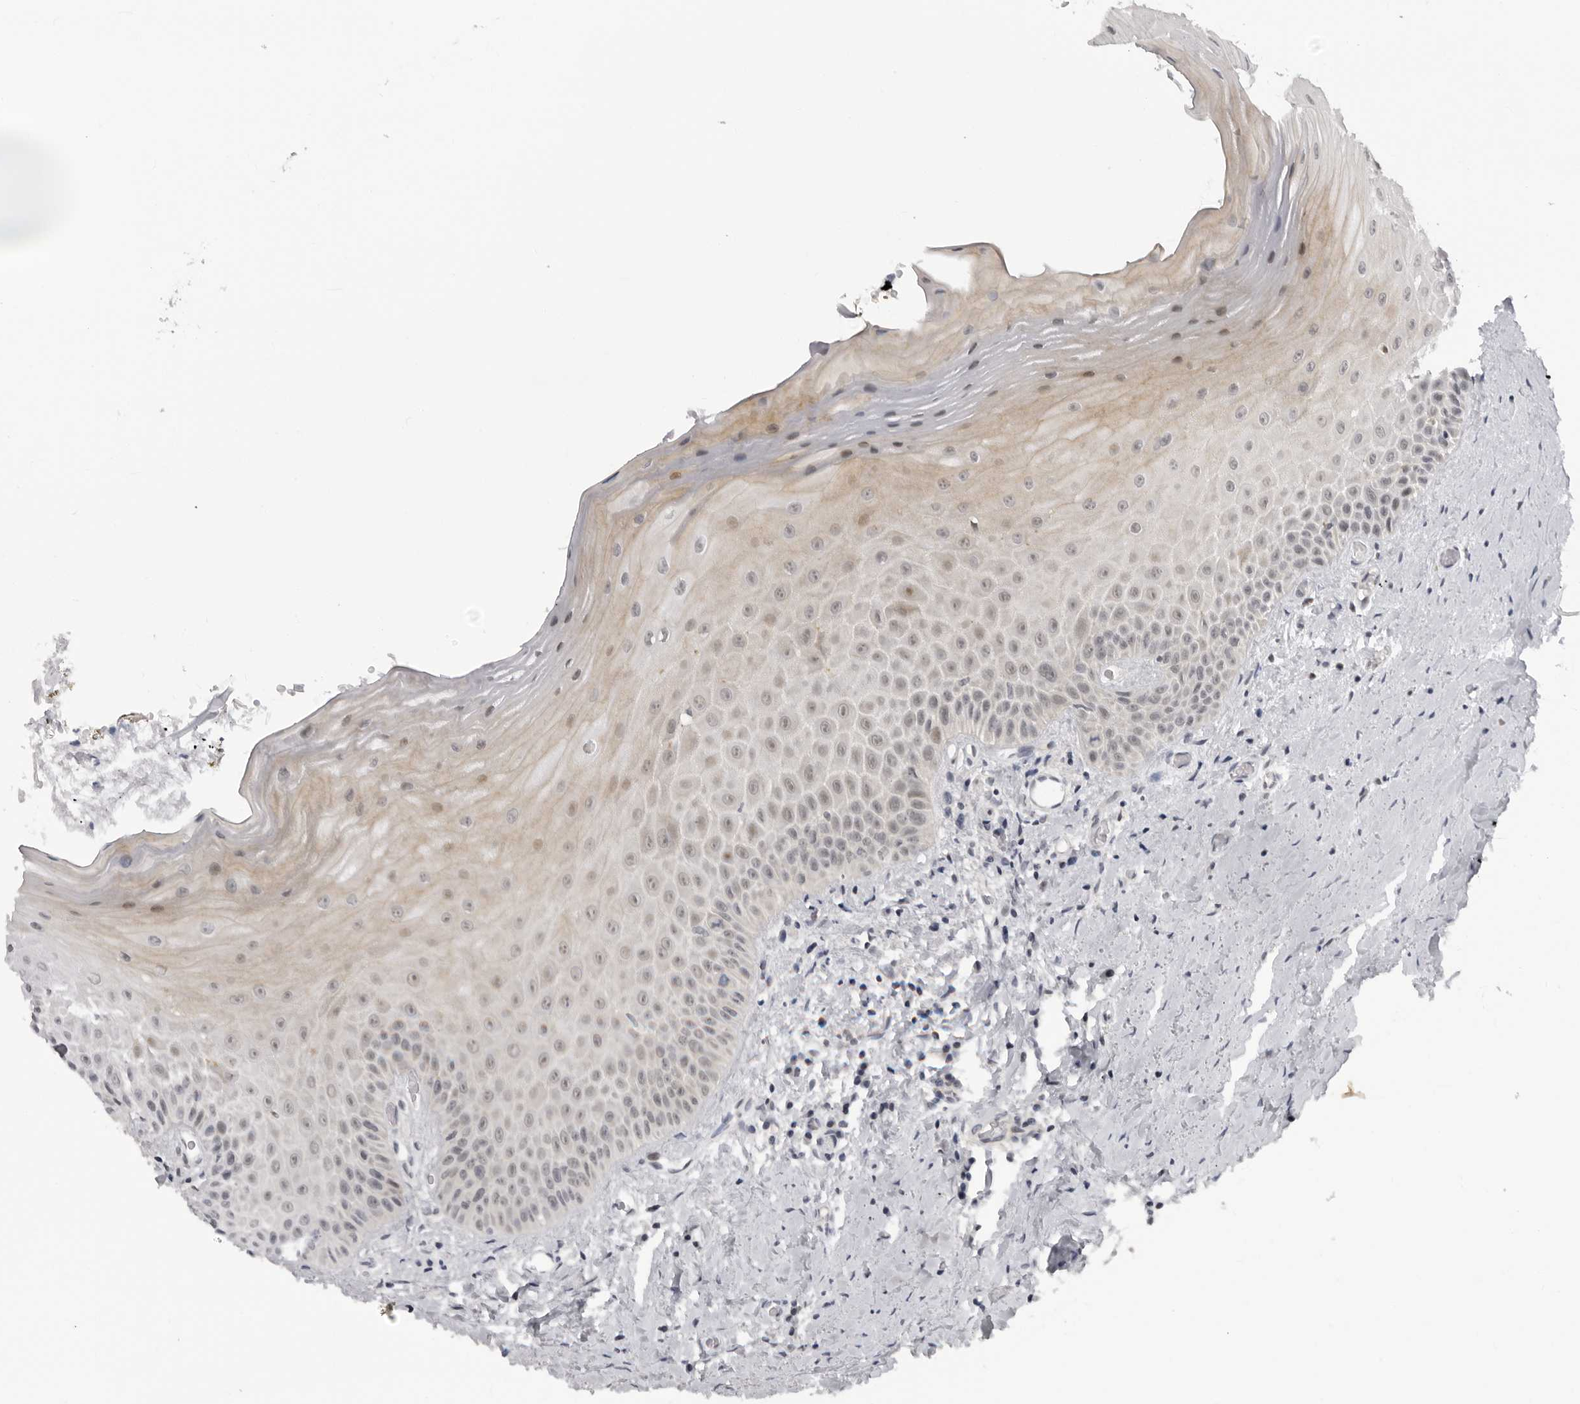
{"staining": {"intensity": "weak", "quantity": ">75%", "location": "nuclear"}, "tissue": "oral mucosa", "cell_type": "Squamous epithelial cells", "image_type": "normal", "snomed": [{"axis": "morphology", "description": "Normal tissue, NOS"}, {"axis": "topography", "description": "Oral tissue"}], "caption": "Unremarkable oral mucosa displays weak nuclear positivity in approximately >75% of squamous epithelial cells Ihc stains the protein in brown and the nuclei are stained blue..", "gene": "ALPK2", "patient": {"sex": "male", "age": 66}}